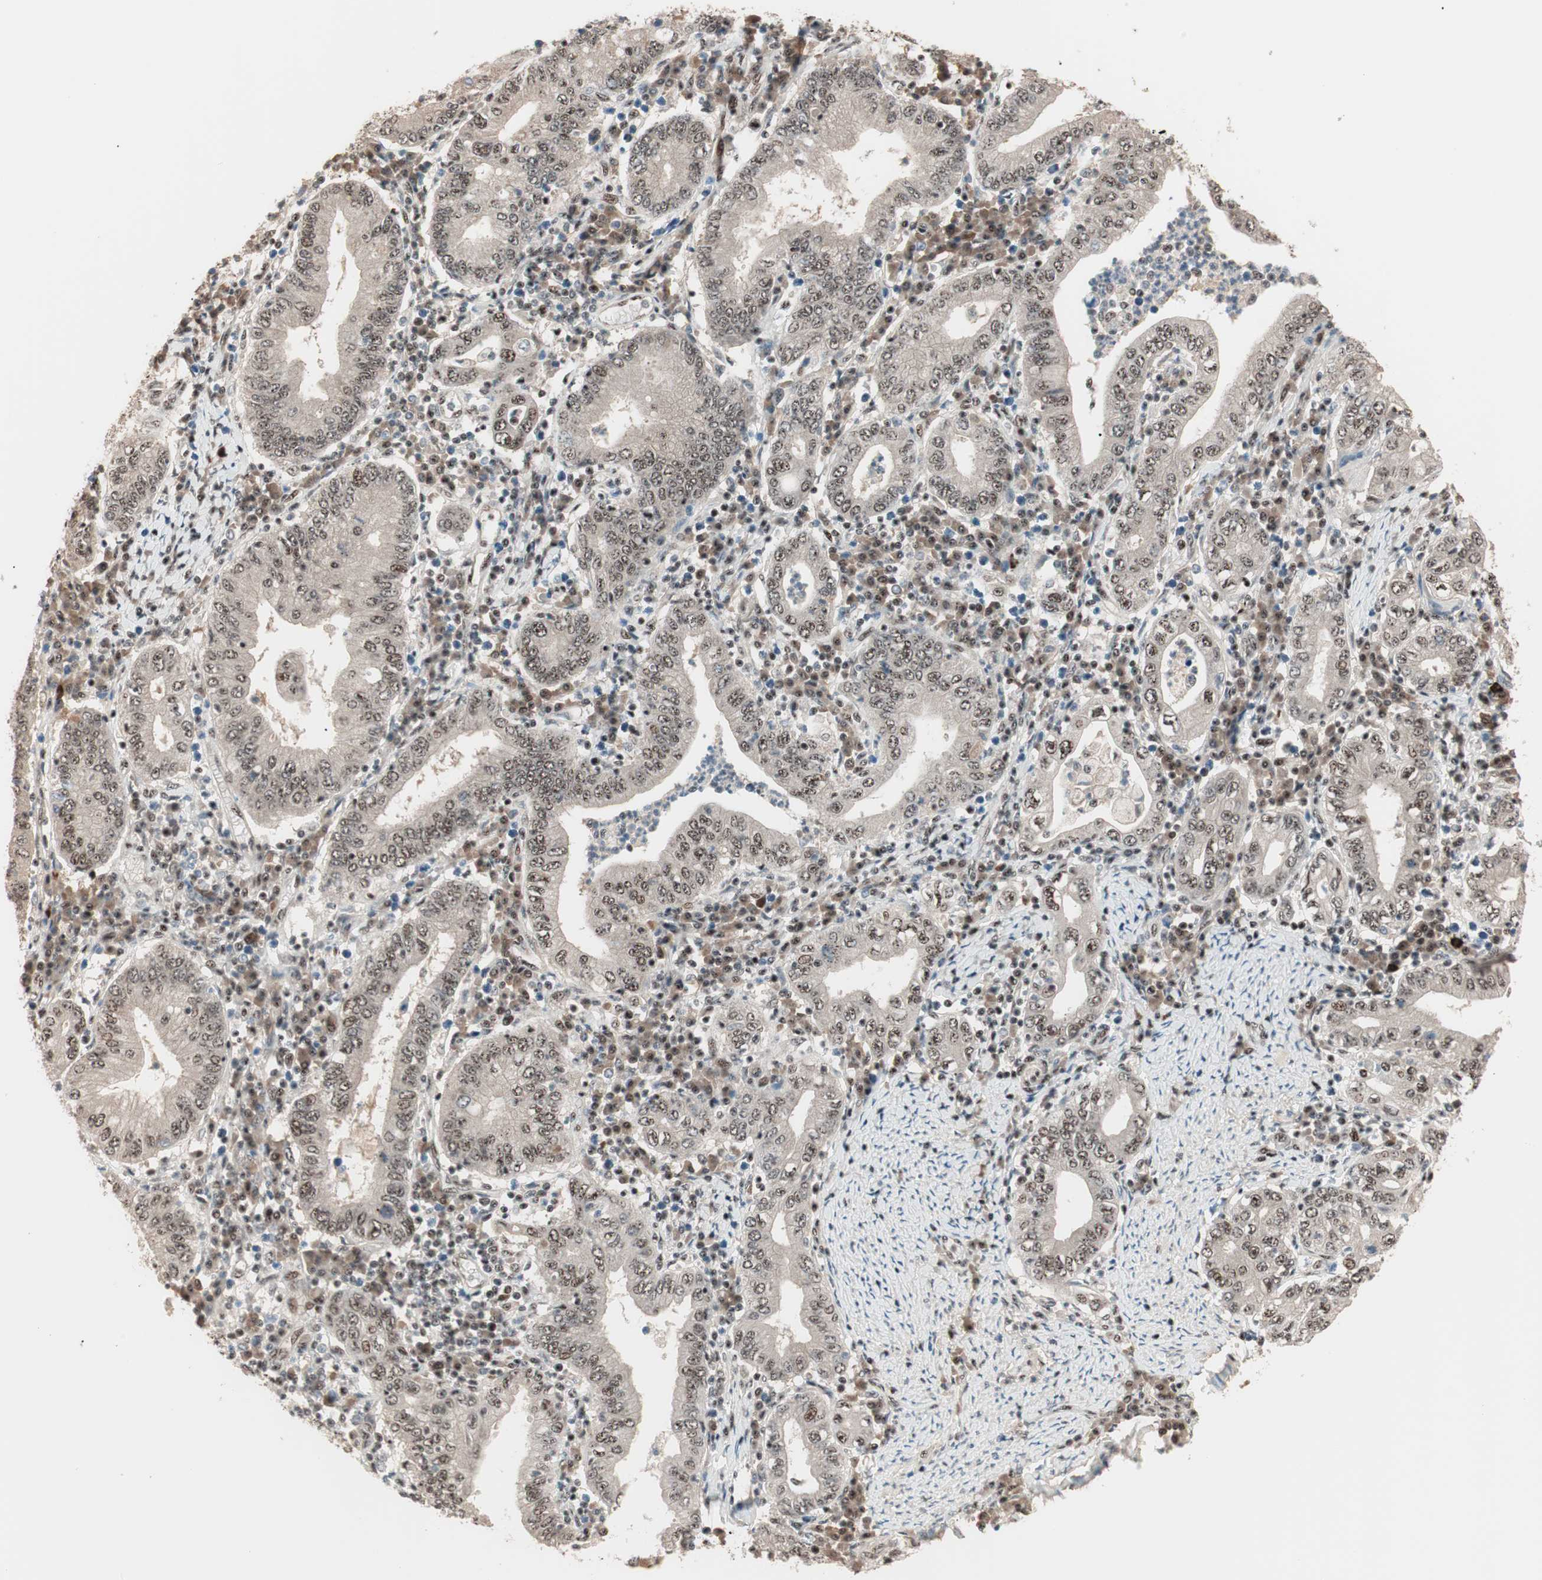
{"staining": {"intensity": "moderate", "quantity": ">75%", "location": "cytoplasmic/membranous,nuclear"}, "tissue": "stomach cancer", "cell_type": "Tumor cells", "image_type": "cancer", "snomed": [{"axis": "morphology", "description": "Normal tissue, NOS"}, {"axis": "morphology", "description": "Adenocarcinoma, NOS"}, {"axis": "topography", "description": "Esophagus"}, {"axis": "topography", "description": "Stomach, upper"}, {"axis": "topography", "description": "Peripheral nerve tissue"}], "caption": "DAB (3,3'-diaminobenzidine) immunohistochemical staining of adenocarcinoma (stomach) shows moderate cytoplasmic/membranous and nuclear protein positivity in about >75% of tumor cells.", "gene": "NR5A2", "patient": {"sex": "male", "age": 62}}